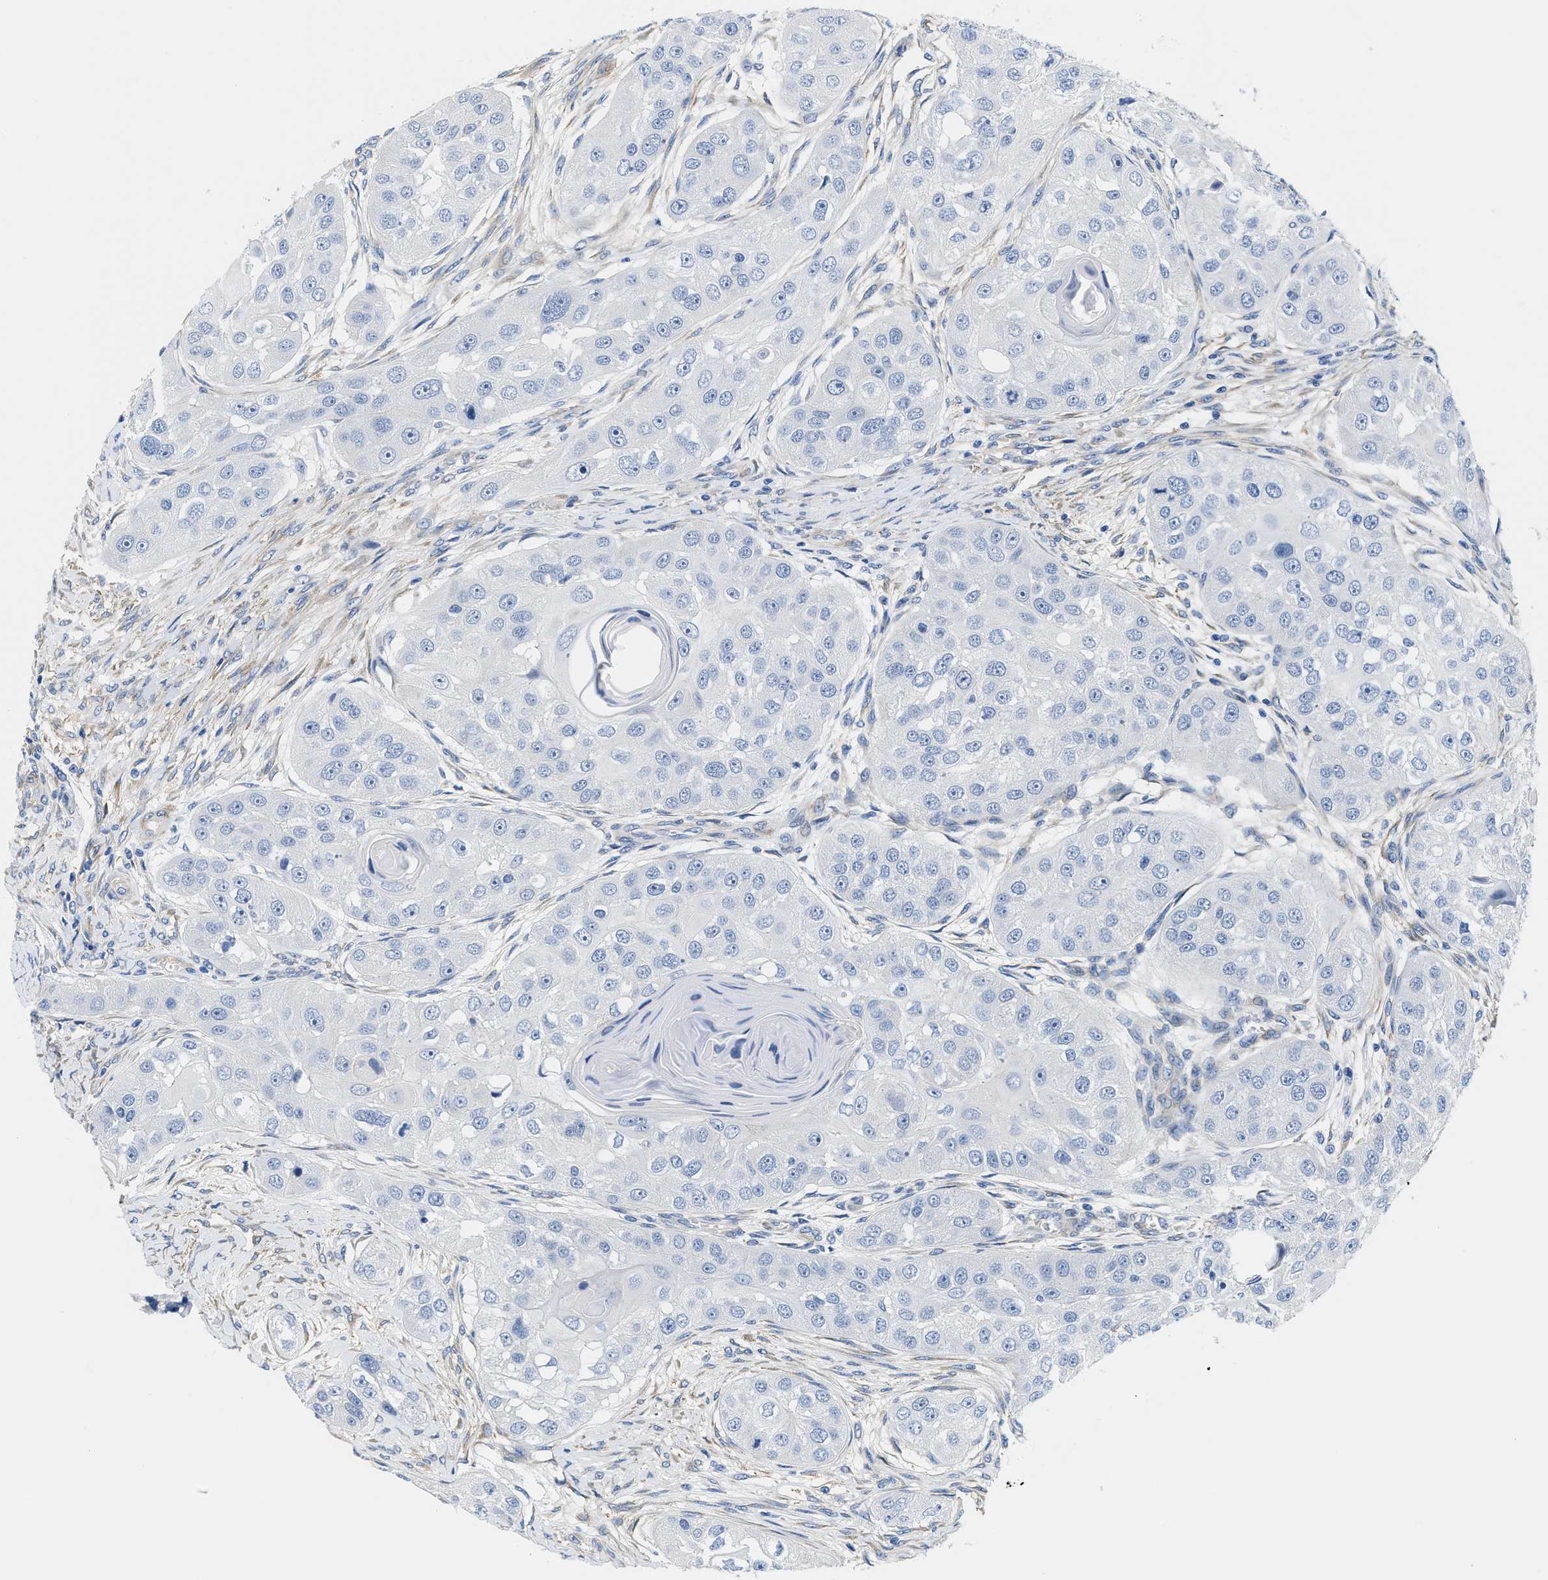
{"staining": {"intensity": "negative", "quantity": "none", "location": "none"}, "tissue": "head and neck cancer", "cell_type": "Tumor cells", "image_type": "cancer", "snomed": [{"axis": "morphology", "description": "Normal tissue, NOS"}, {"axis": "morphology", "description": "Squamous cell carcinoma, NOS"}, {"axis": "topography", "description": "Skeletal muscle"}, {"axis": "topography", "description": "Head-Neck"}], "caption": "This histopathology image is of head and neck squamous cell carcinoma stained with immunohistochemistry to label a protein in brown with the nuclei are counter-stained blue. There is no staining in tumor cells.", "gene": "DSCAM", "patient": {"sex": "male", "age": 51}}